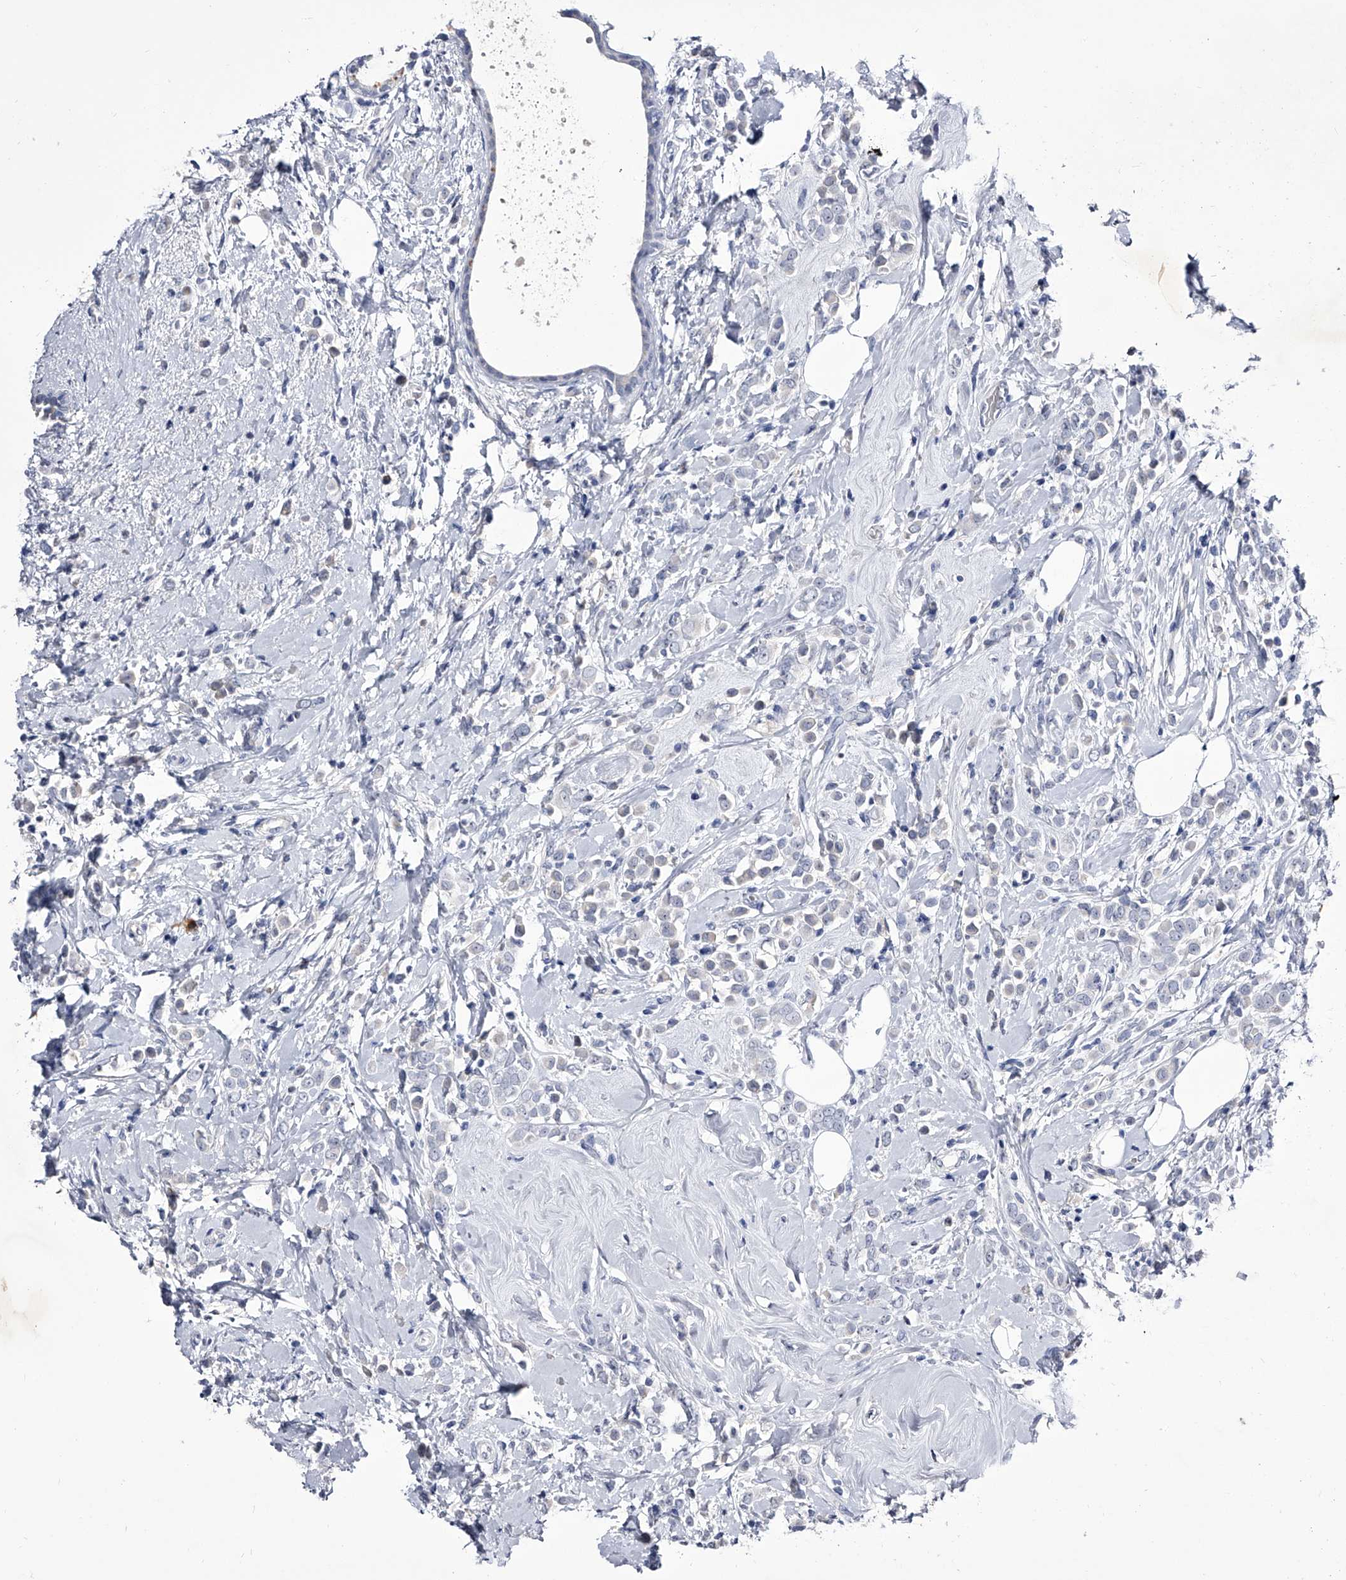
{"staining": {"intensity": "negative", "quantity": "none", "location": "none"}, "tissue": "breast cancer", "cell_type": "Tumor cells", "image_type": "cancer", "snomed": [{"axis": "morphology", "description": "Lobular carcinoma"}, {"axis": "topography", "description": "Breast"}], "caption": "An immunohistochemistry micrograph of breast cancer (lobular carcinoma) is shown. There is no staining in tumor cells of breast cancer (lobular carcinoma). Brightfield microscopy of IHC stained with DAB (brown) and hematoxylin (blue), captured at high magnification.", "gene": "CRISP2", "patient": {"sex": "female", "age": 47}}